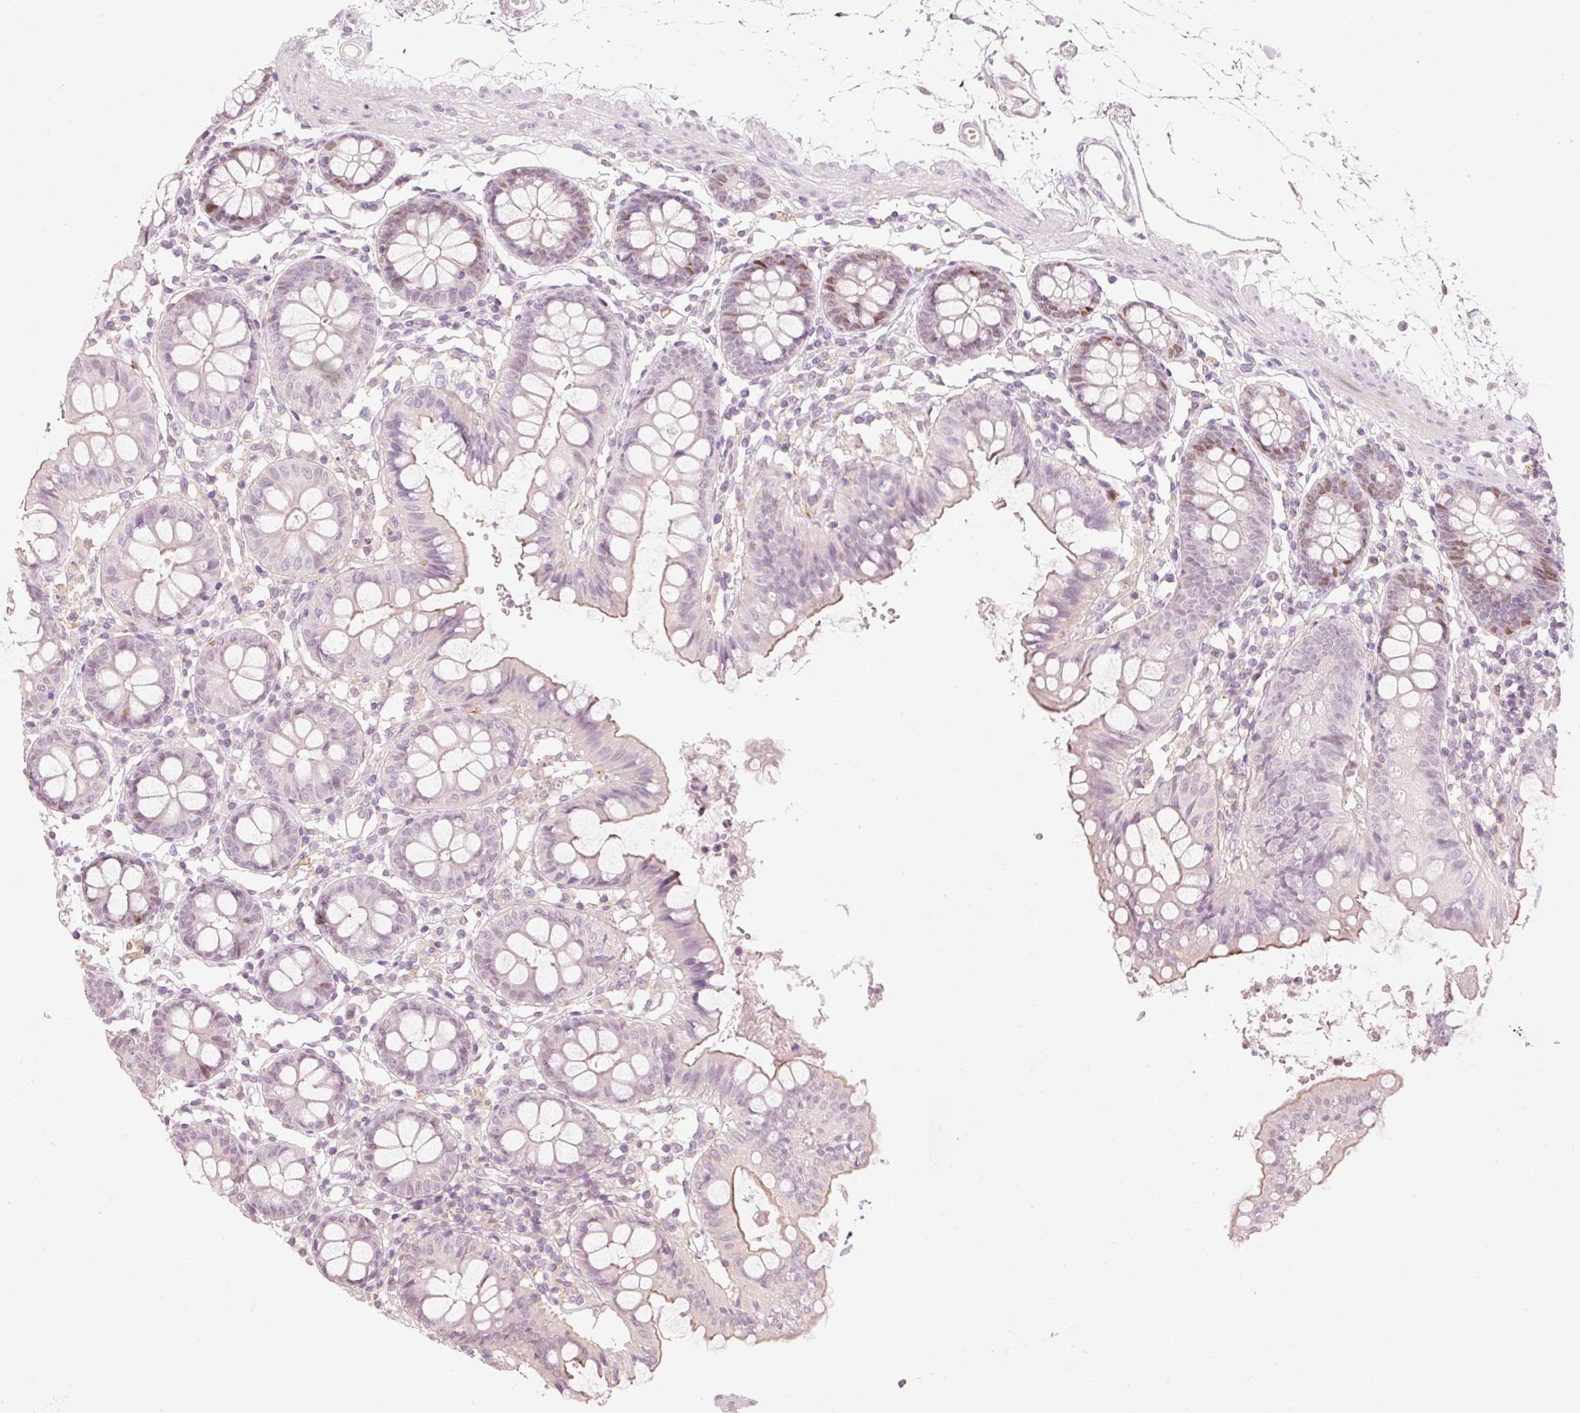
{"staining": {"intensity": "negative", "quantity": "none", "location": "none"}, "tissue": "colon", "cell_type": "Endothelial cells", "image_type": "normal", "snomed": [{"axis": "morphology", "description": "Normal tissue, NOS"}, {"axis": "topography", "description": "Colon"}], "caption": "IHC of unremarkable human colon demonstrates no expression in endothelial cells.", "gene": "TREX2", "patient": {"sex": "female", "age": 84}}